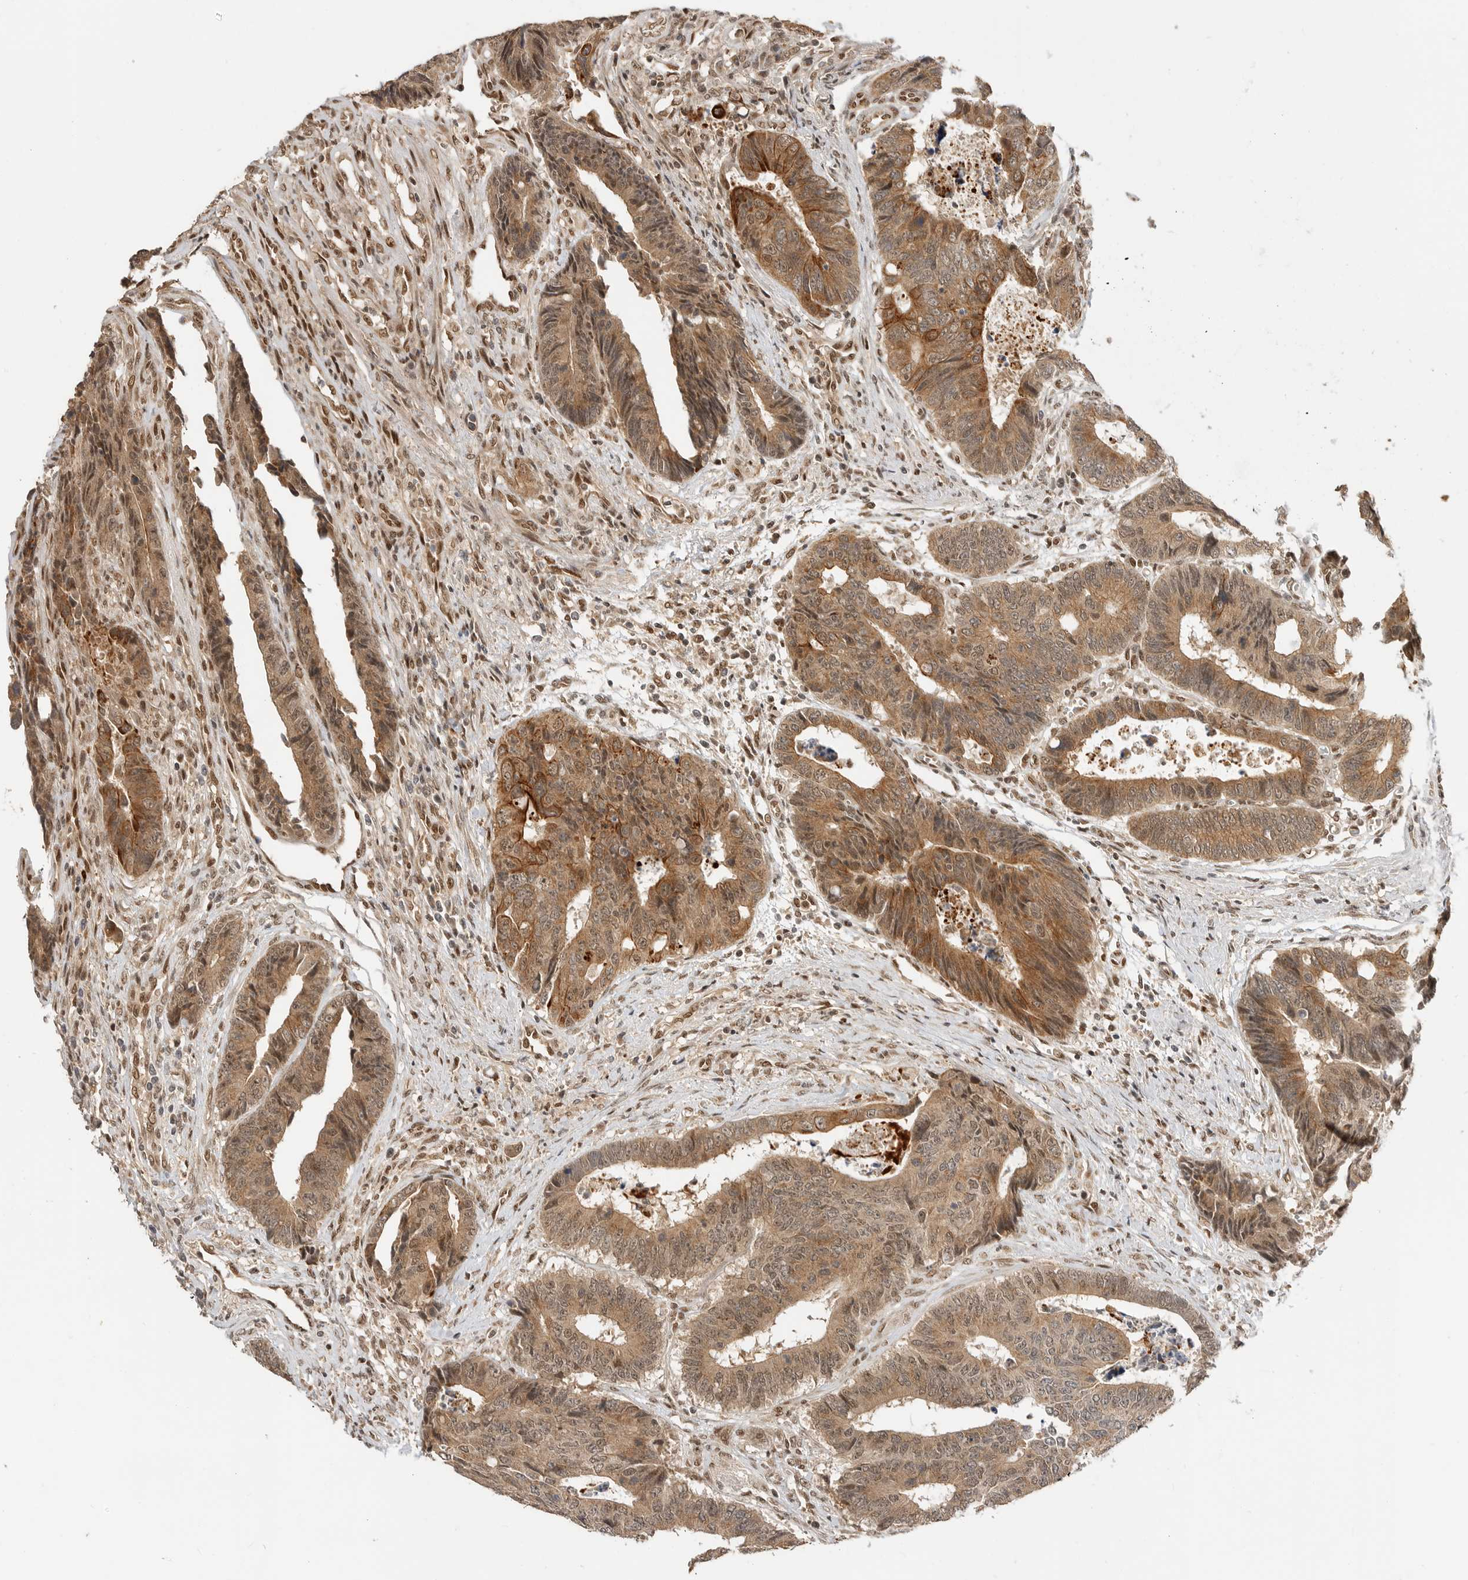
{"staining": {"intensity": "moderate", "quantity": ">75%", "location": "cytoplasmic/membranous,nuclear"}, "tissue": "colorectal cancer", "cell_type": "Tumor cells", "image_type": "cancer", "snomed": [{"axis": "morphology", "description": "Adenocarcinoma, NOS"}, {"axis": "topography", "description": "Rectum"}], "caption": "Immunohistochemical staining of colorectal adenocarcinoma reveals medium levels of moderate cytoplasmic/membranous and nuclear protein staining in about >75% of tumor cells.", "gene": "ALKAL1", "patient": {"sex": "male", "age": 84}}